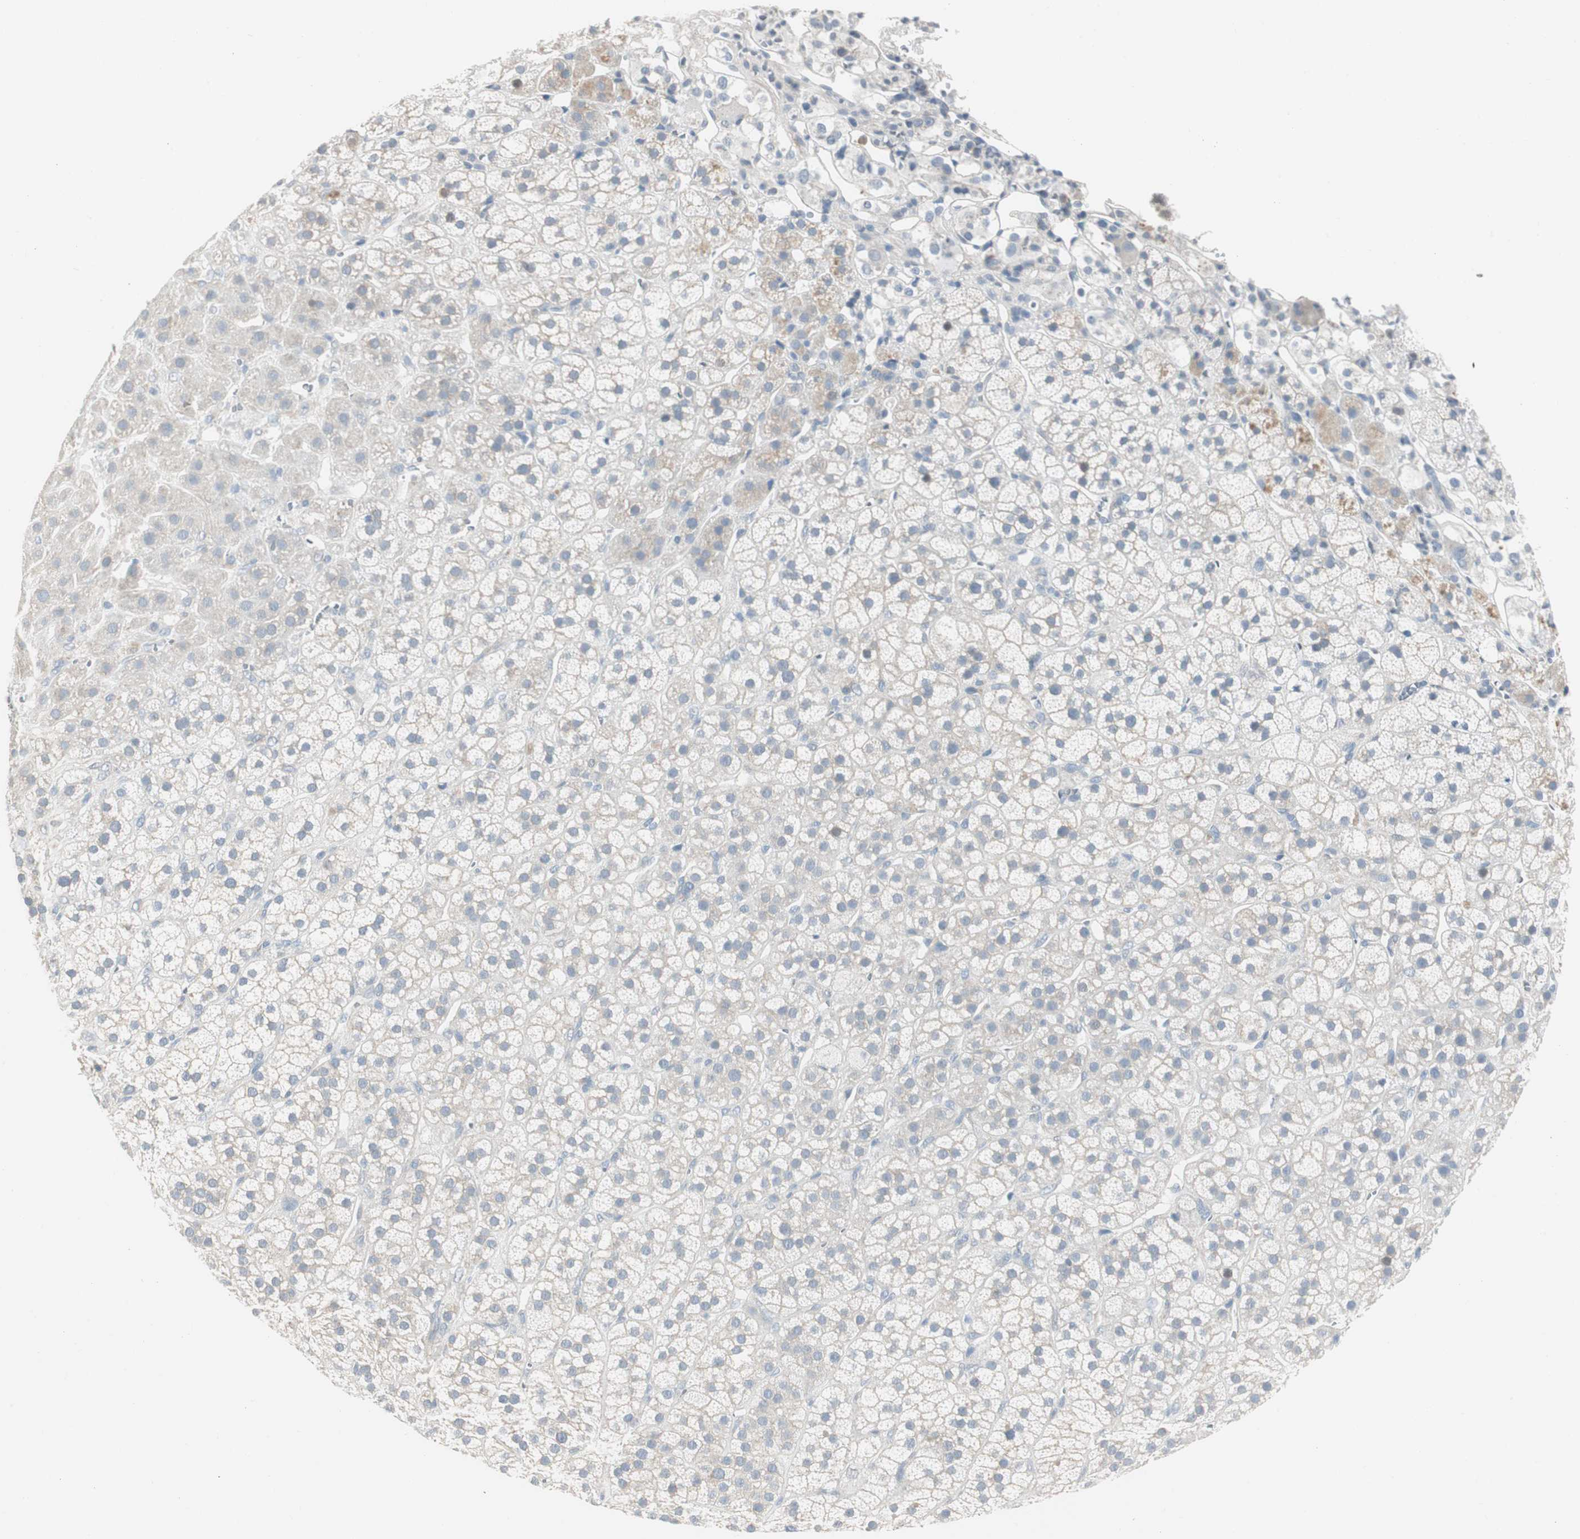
{"staining": {"intensity": "negative", "quantity": "none", "location": "none"}, "tissue": "adrenal gland", "cell_type": "Glandular cells", "image_type": "normal", "snomed": [{"axis": "morphology", "description": "Normal tissue, NOS"}, {"axis": "topography", "description": "Adrenal gland"}], "caption": "A high-resolution image shows immunohistochemistry staining of benign adrenal gland, which exhibits no significant staining in glandular cells.", "gene": "SPINK4", "patient": {"sex": "male", "age": 56}}